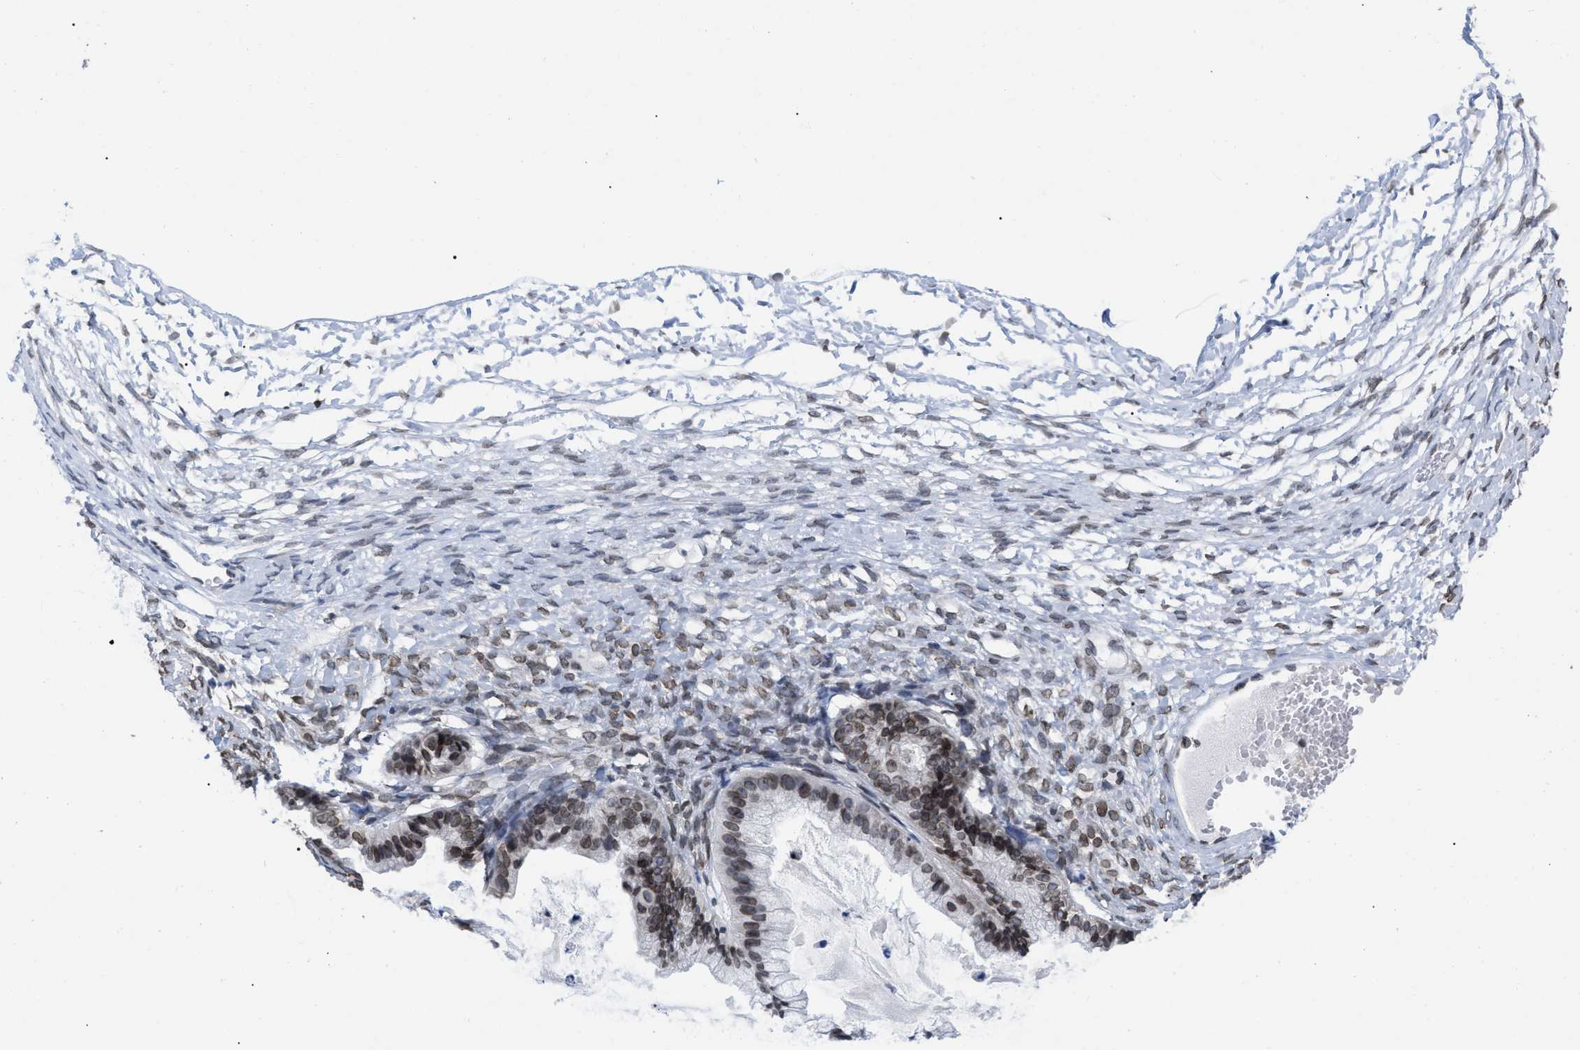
{"staining": {"intensity": "moderate", "quantity": "<25%", "location": "cytoplasmic/membranous,nuclear"}, "tissue": "ovarian cancer", "cell_type": "Tumor cells", "image_type": "cancer", "snomed": [{"axis": "morphology", "description": "Cystadenocarcinoma, mucinous, NOS"}, {"axis": "topography", "description": "Ovary"}], "caption": "Ovarian cancer was stained to show a protein in brown. There is low levels of moderate cytoplasmic/membranous and nuclear expression in about <25% of tumor cells. The staining is performed using DAB brown chromogen to label protein expression. The nuclei are counter-stained blue using hematoxylin.", "gene": "TPR", "patient": {"sex": "female", "age": 57}}